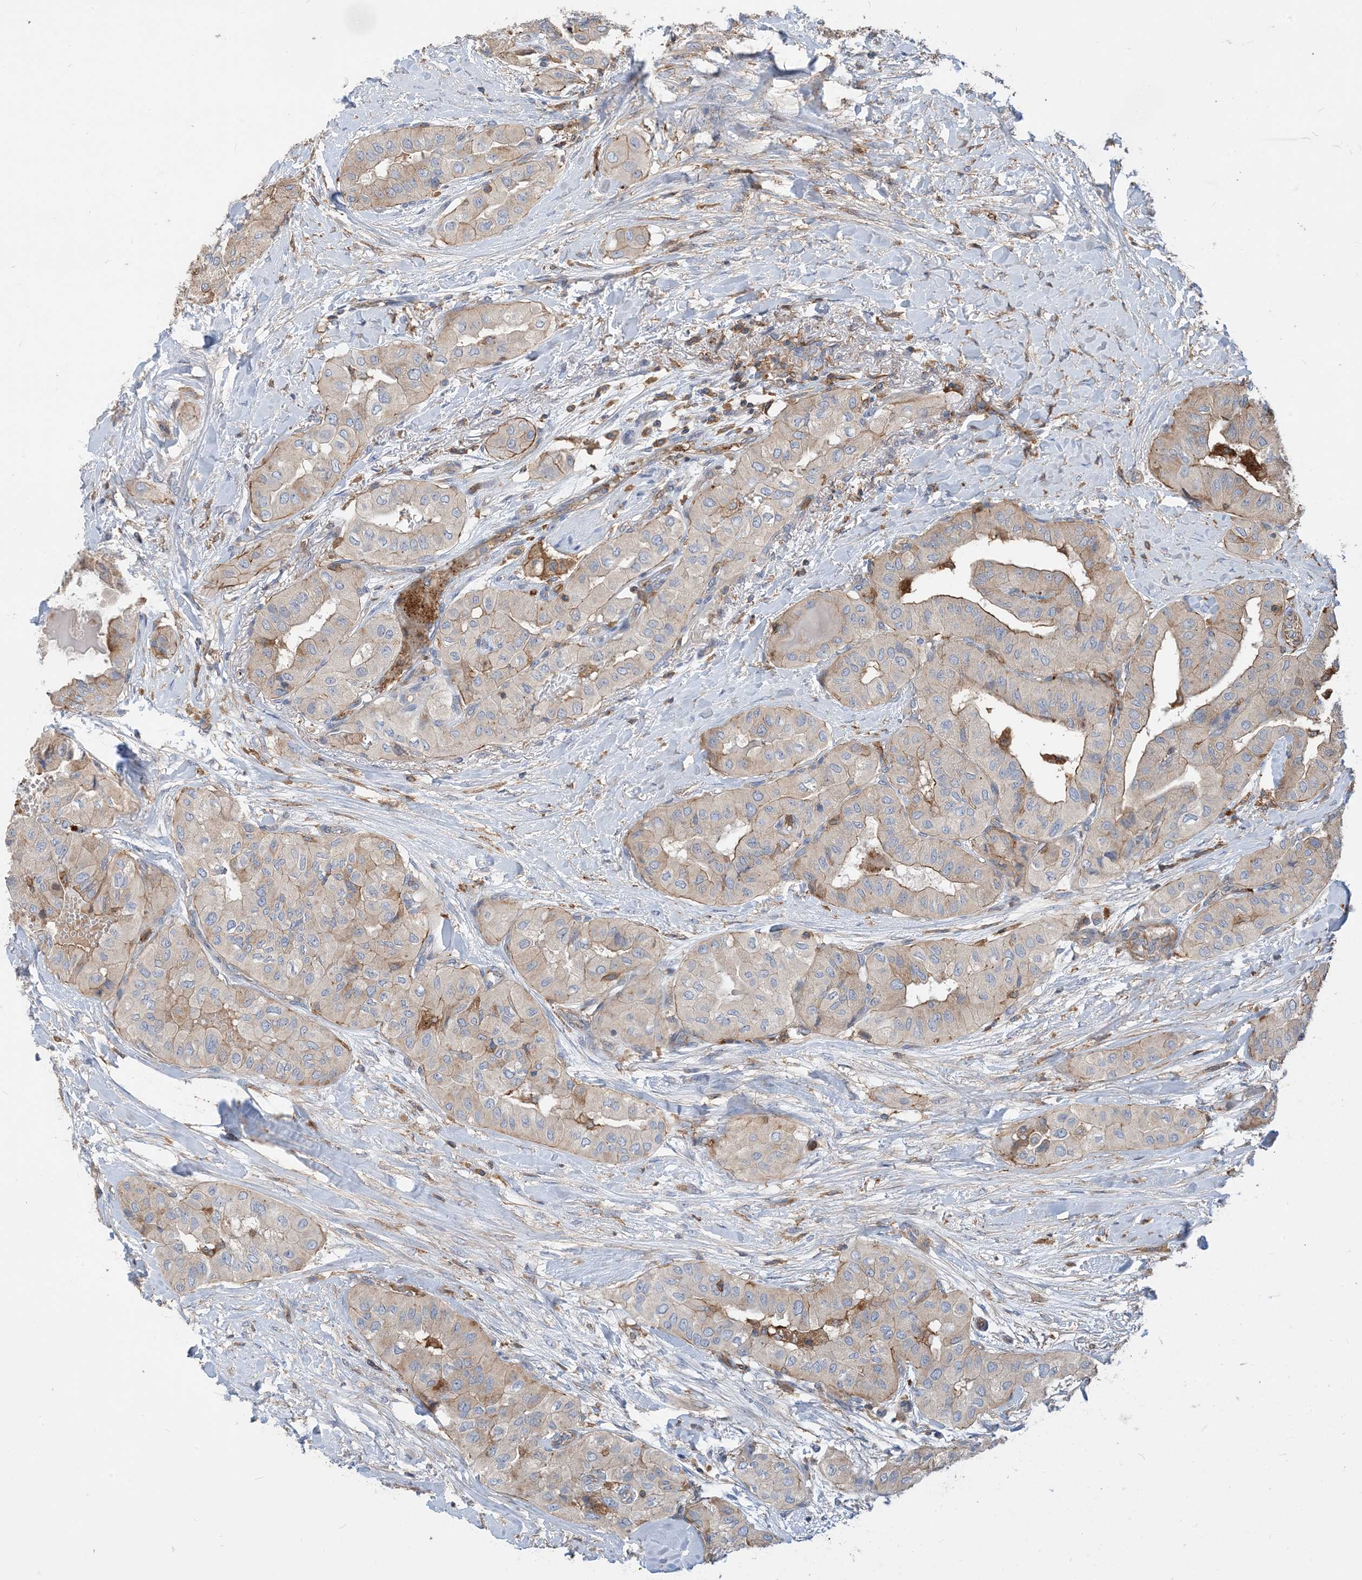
{"staining": {"intensity": "weak", "quantity": "25%-75%", "location": "cytoplasmic/membranous"}, "tissue": "thyroid cancer", "cell_type": "Tumor cells", "image_type": "cancer", "snomed": [{"axis": "morphology", "description": "Papillary adenocarcinoma, NOS"}, {"axis": "topography", "description": "Thyroid gland"}], "caption": "Protein staining of papillary adenocarcinoma (thyroid) tissue displays weak cytoplasmic/membranous positivity in approximately 25%-75% of tumor cells.", "gene": "PARVG", "patient": {"sex": "female", "age": 59}}